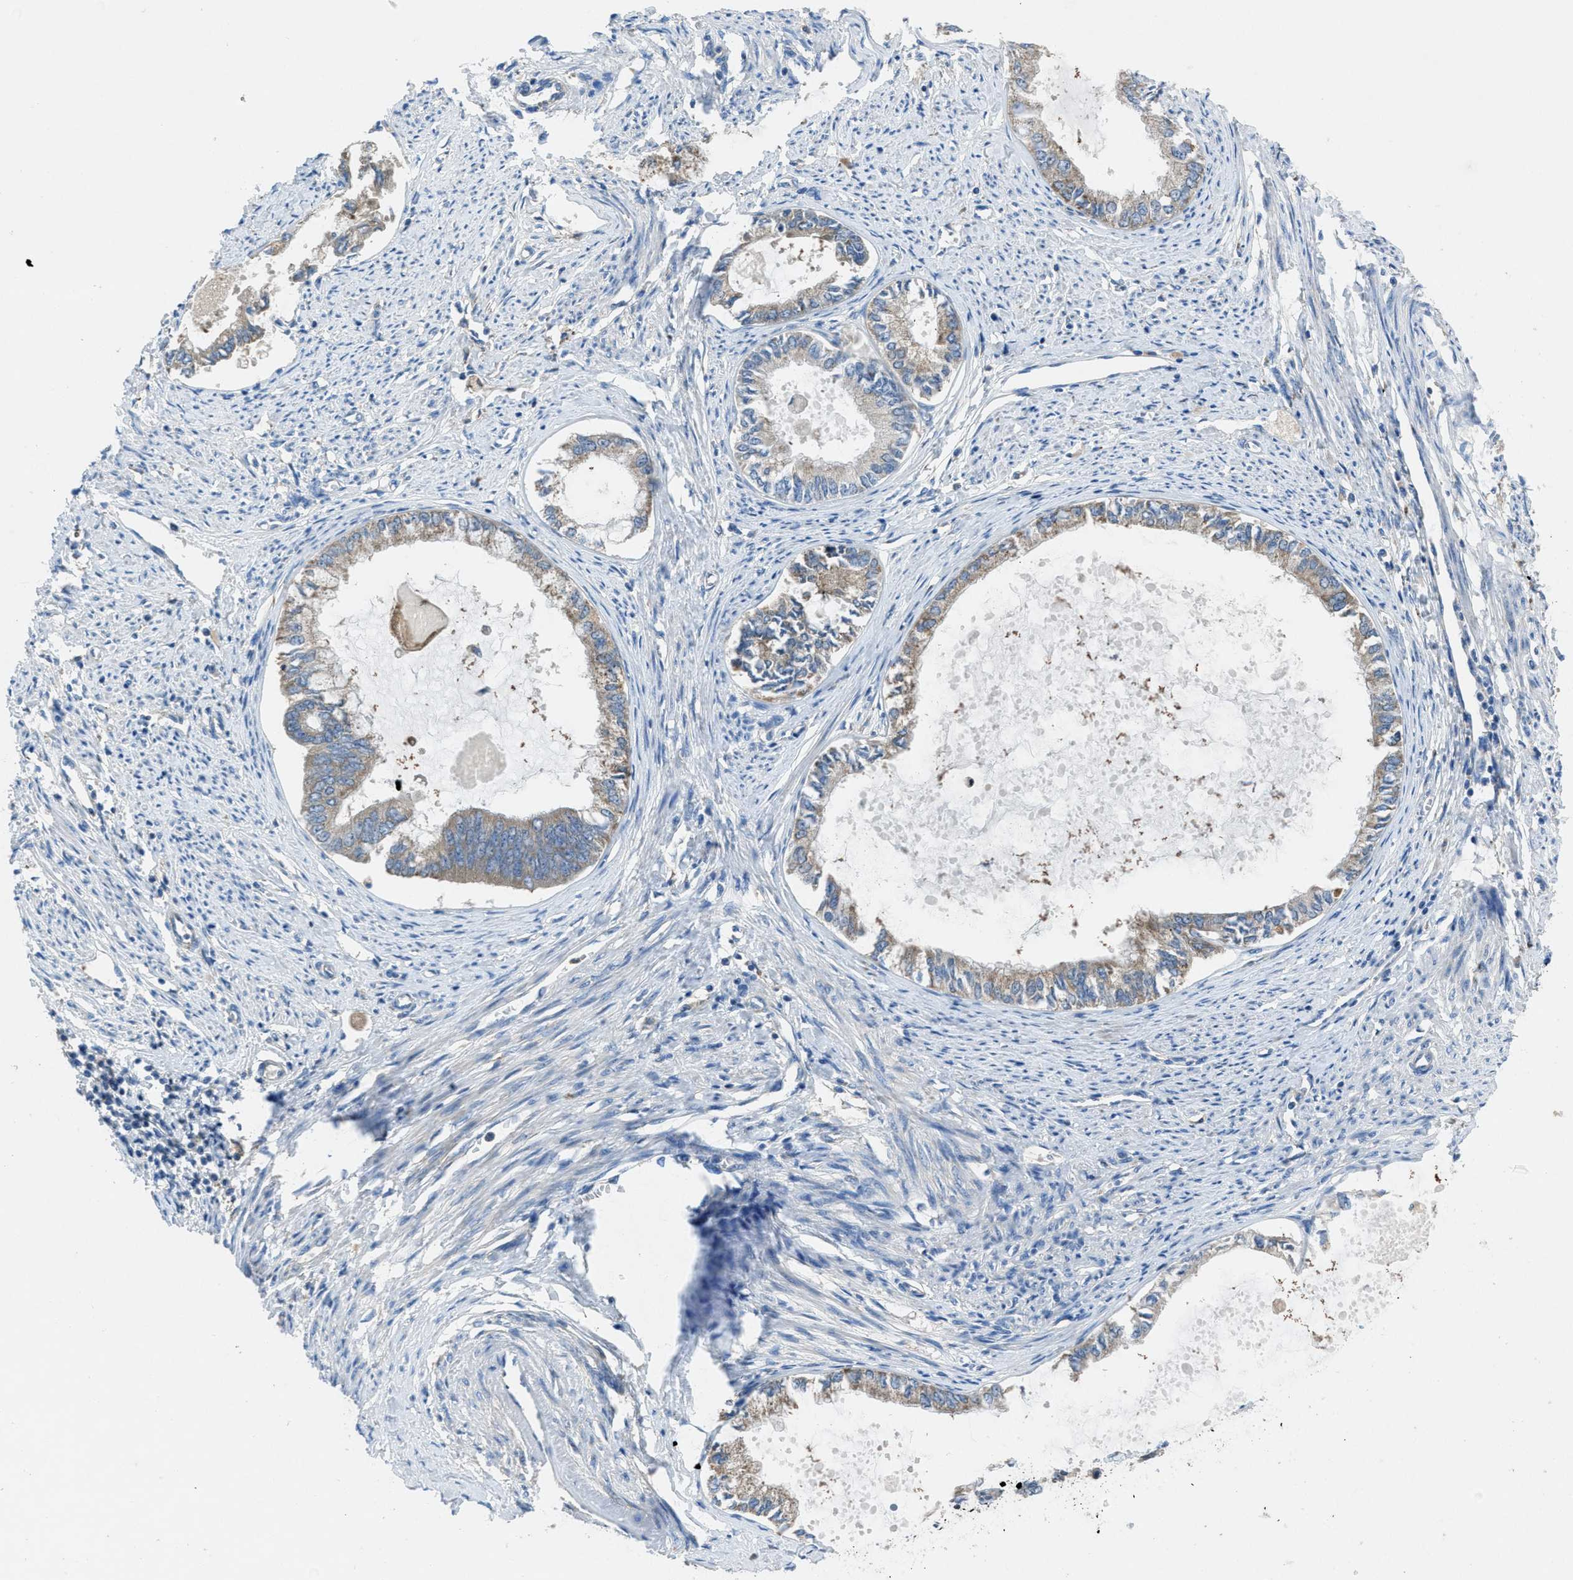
{"staining": {"intensity": "weak", "quantity": ">75%", "location": "cytoplasmic/membranous"}, "tissue": "endometrial cancer", "cell_type": "Tumor cells", "image_type": "cancer", "snomed": [{"axis": "morphology", "description": "Adenocarcinoma, NOS"}, {"axis": "topography", "description": "Endometrium"}], "caption": "DAB (3,3'-diaminobenzidine) immunohistochemical staining of human endometrial cancer (adenocarcinoma) displays weak cytoplasmic/membranous protein positivity in about >75% of tumor cells. (IHC, brightfield microscopy, high magnification).", "gene": "MAP3K20", "patient": {"sex": "female", "age": 86}}